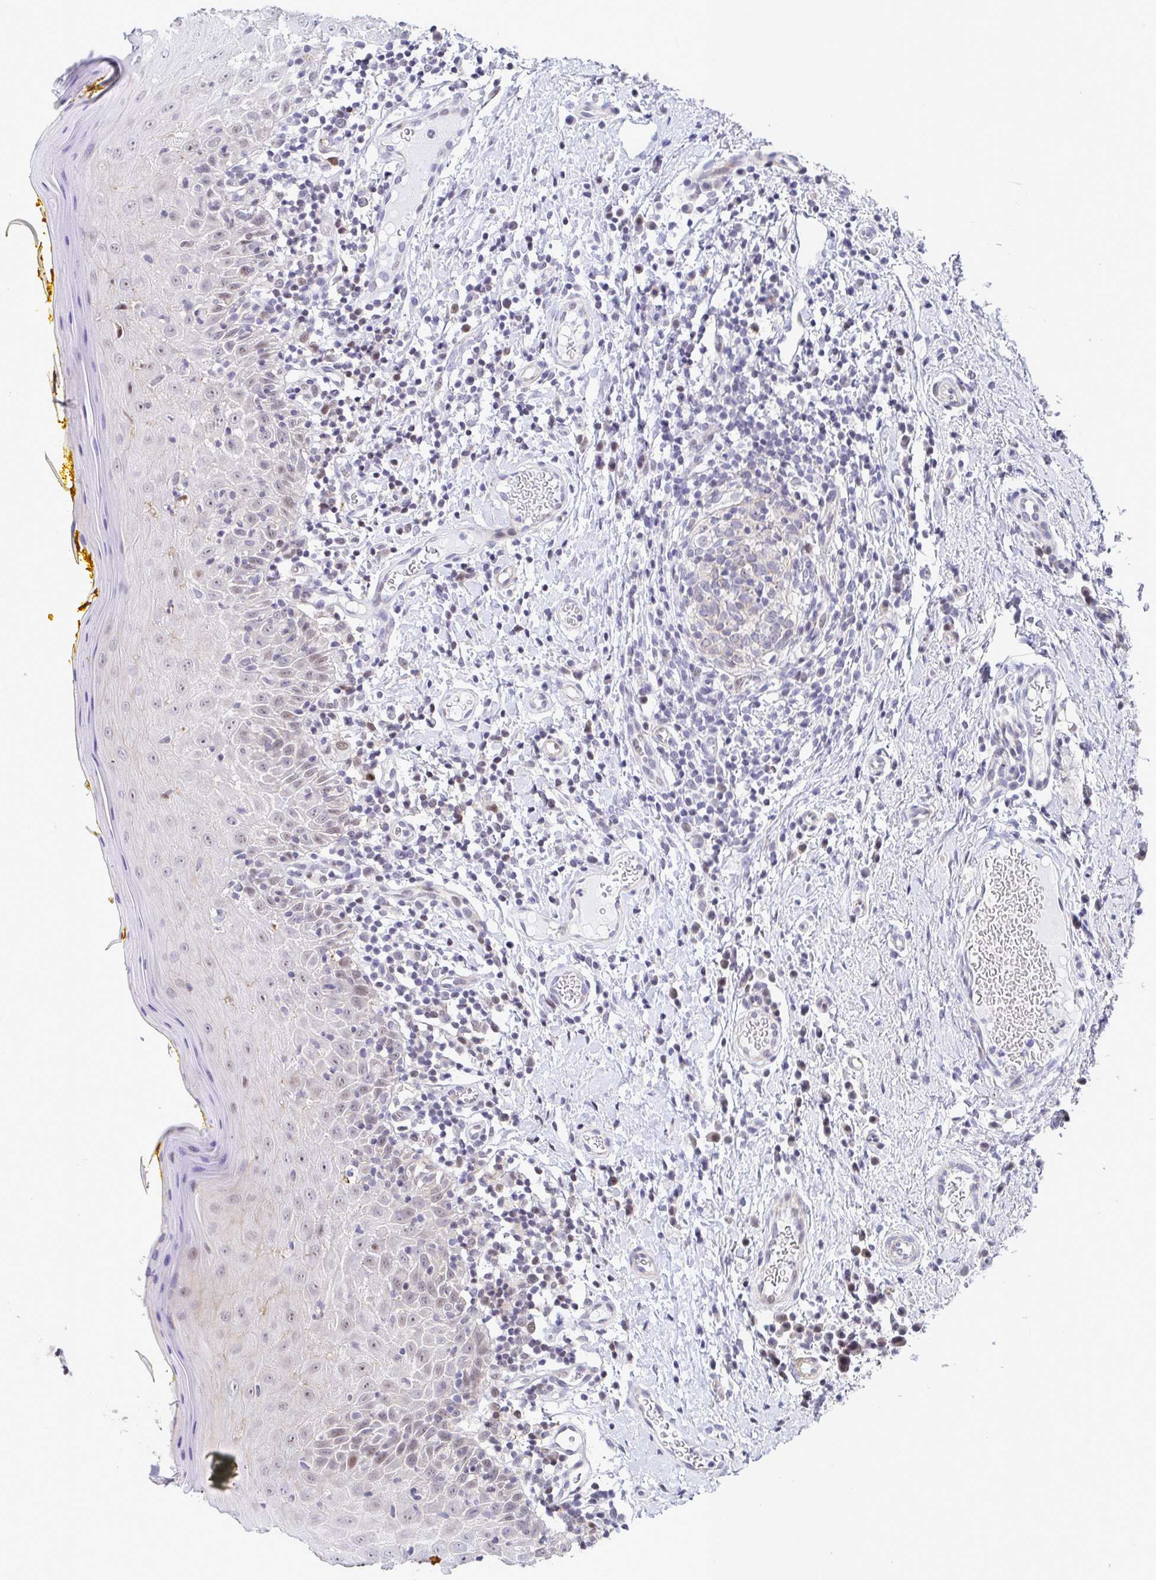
{"staining": {"intensity": "weak", "quantity": "<25%", "location": "nuclear"}, "tissue": "oral mucosa", "cell_type": "Squamous epithelial cells", "image_type": "normal", "snomed": [{"axis": "morphology", "description": "Normal tissue, NOS"}, {"axis": "topography", "description": "Oral tissue"}, {"axis": "topography", "description": "Tounge, NOS"}], "caption": "An IHC histopathology image of unremarkable oral mucosa is shown. There is no staining in squamous epithelial cells of oral mucosa. (Immunohistochemistry (ihc), brightfield microscopy, high magnification).", "gene": "WDR72", "patient": {"sex": "female", "age": 58}}